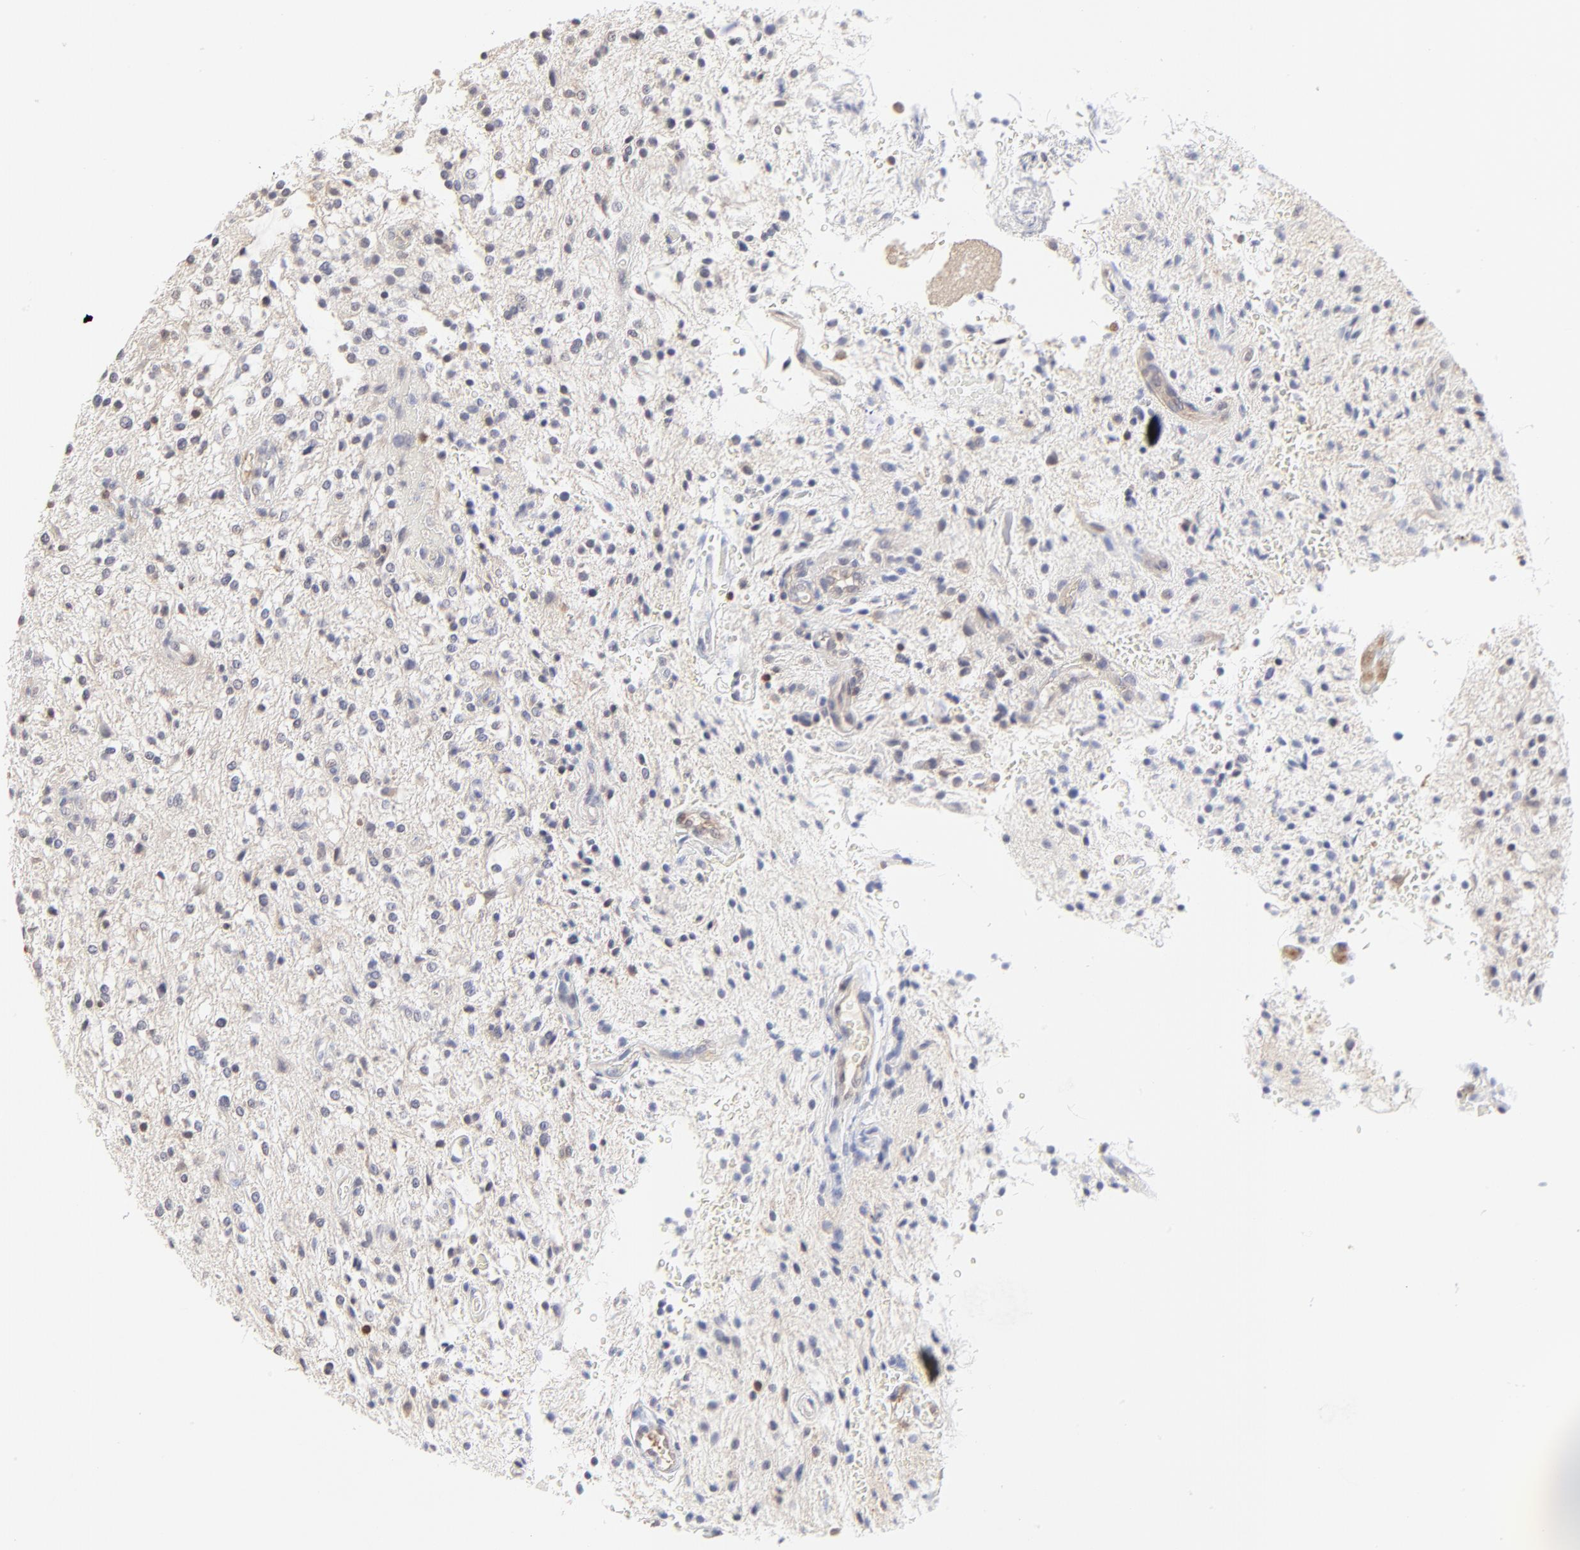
{"staining": {"intensity": "negative", "quantity": "none", "location": "none"}, "tissue": "glioma", "cell_type": "Tumor cells", "image_type": "cancer", "snomed": [{"axis": "morphology", "description": "Glioma, malignant, NOS"}, {"axis": "topography", "description": "Cerebellum"}], "caption": "High power microscopy micrograph of an immunohistochemistry photomicrograph of glioma (malignant), revealing no significant expression in tumor cells.", "gene": "CASP3", "patient": {"sex": "female", "age": 10}}